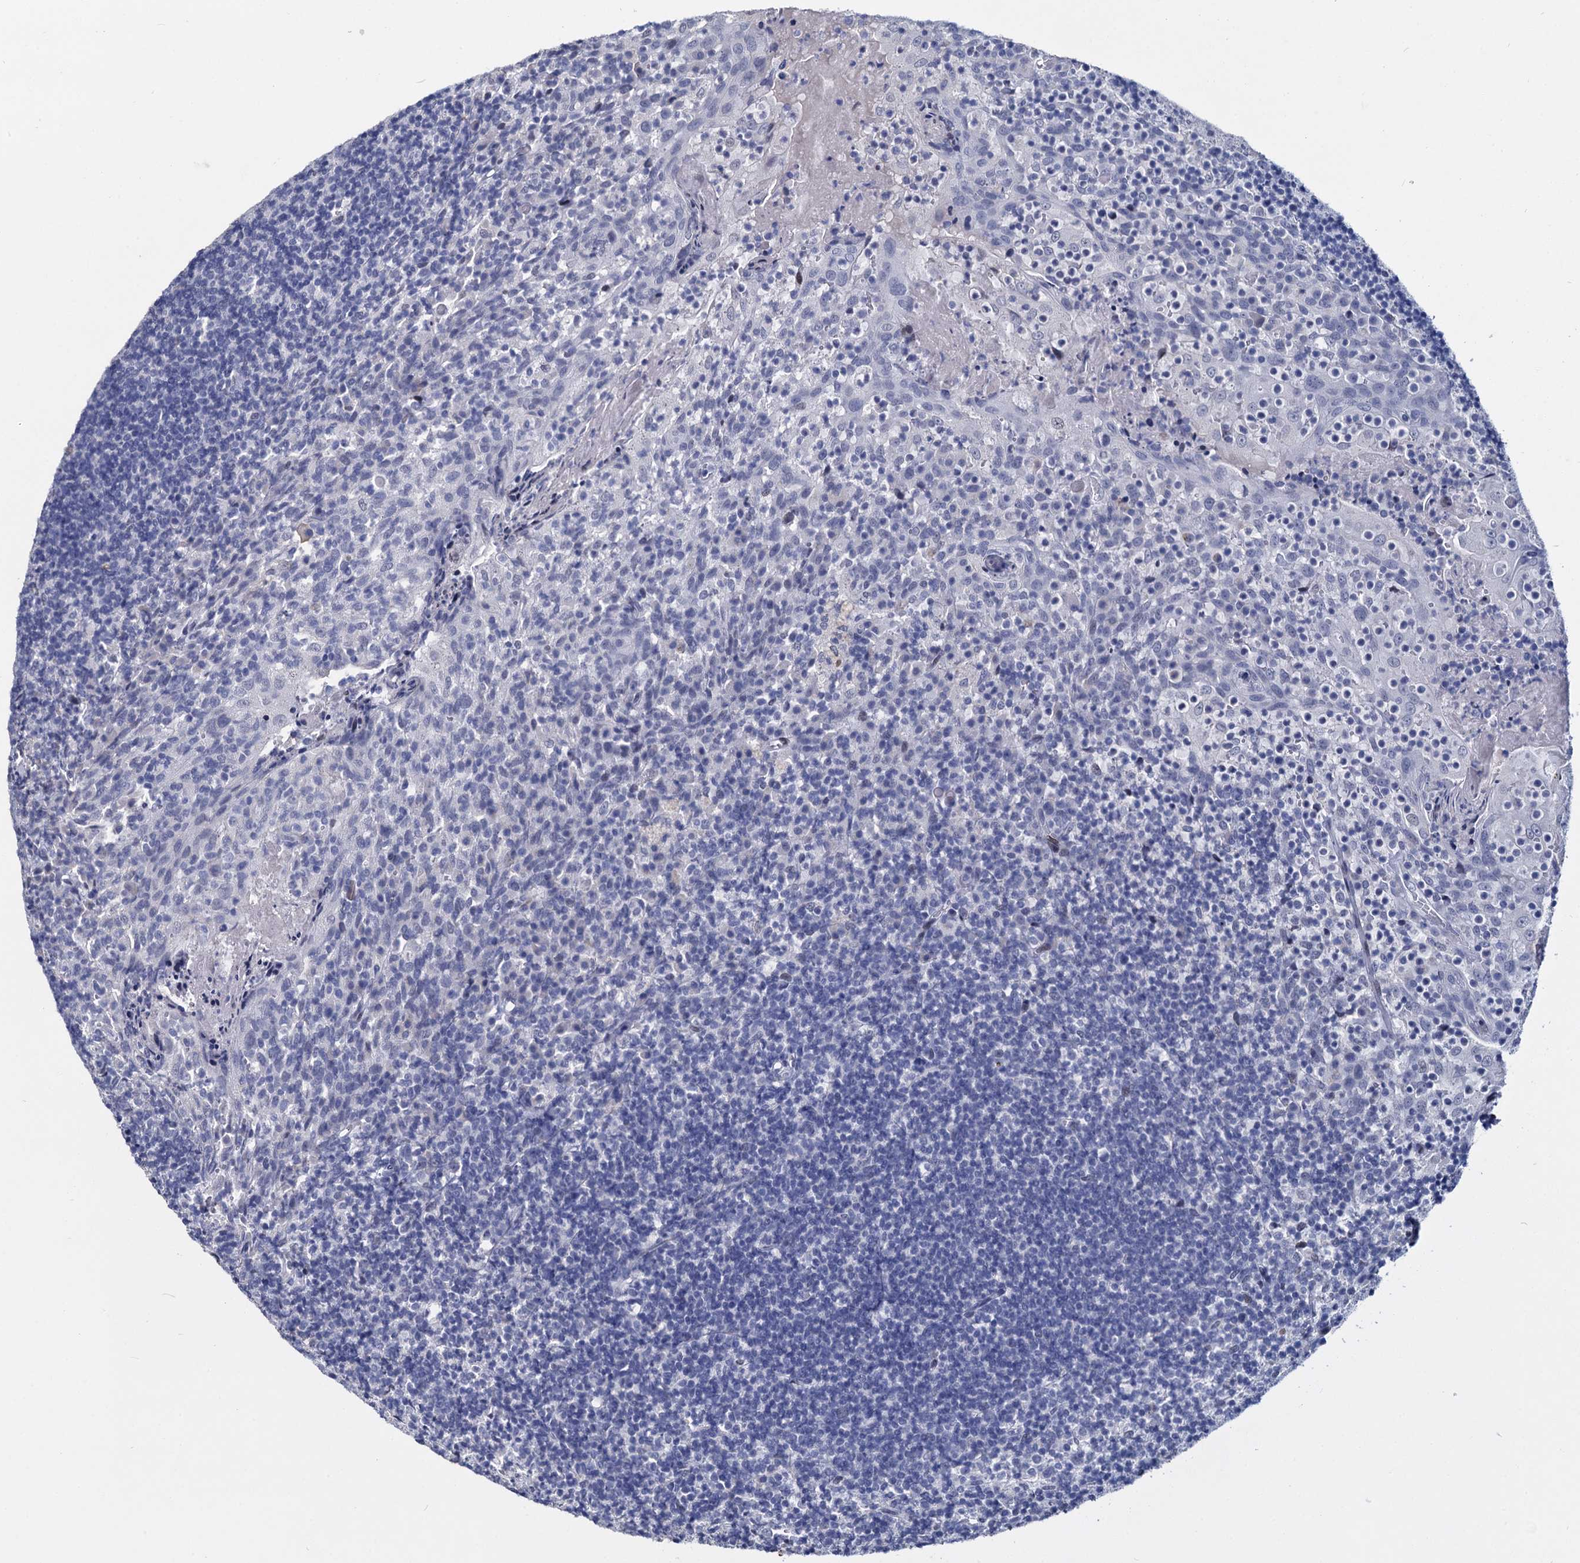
{"staining": {"intensity": "negative", "quantity": "none", "location": "none"}, "tissue": "tonsil", "cell_type": "Germinal center cells", "image_type": "normal", "snomed": [{"axis": "morphology", "description": "Normal tissue, NOS"}, {"axis": "topography", "description": "Tonsil"}], "caption": "Immunohistochemistry (IHC) of benign tonsil demonstrates no positivity in germinal center cells. The staining is performed using DAB brown chromogen with nuclei counter-stained in using hematoxylin.", "gene": "MAGEA4", "patient": {"sex": "female", "age": 10}}